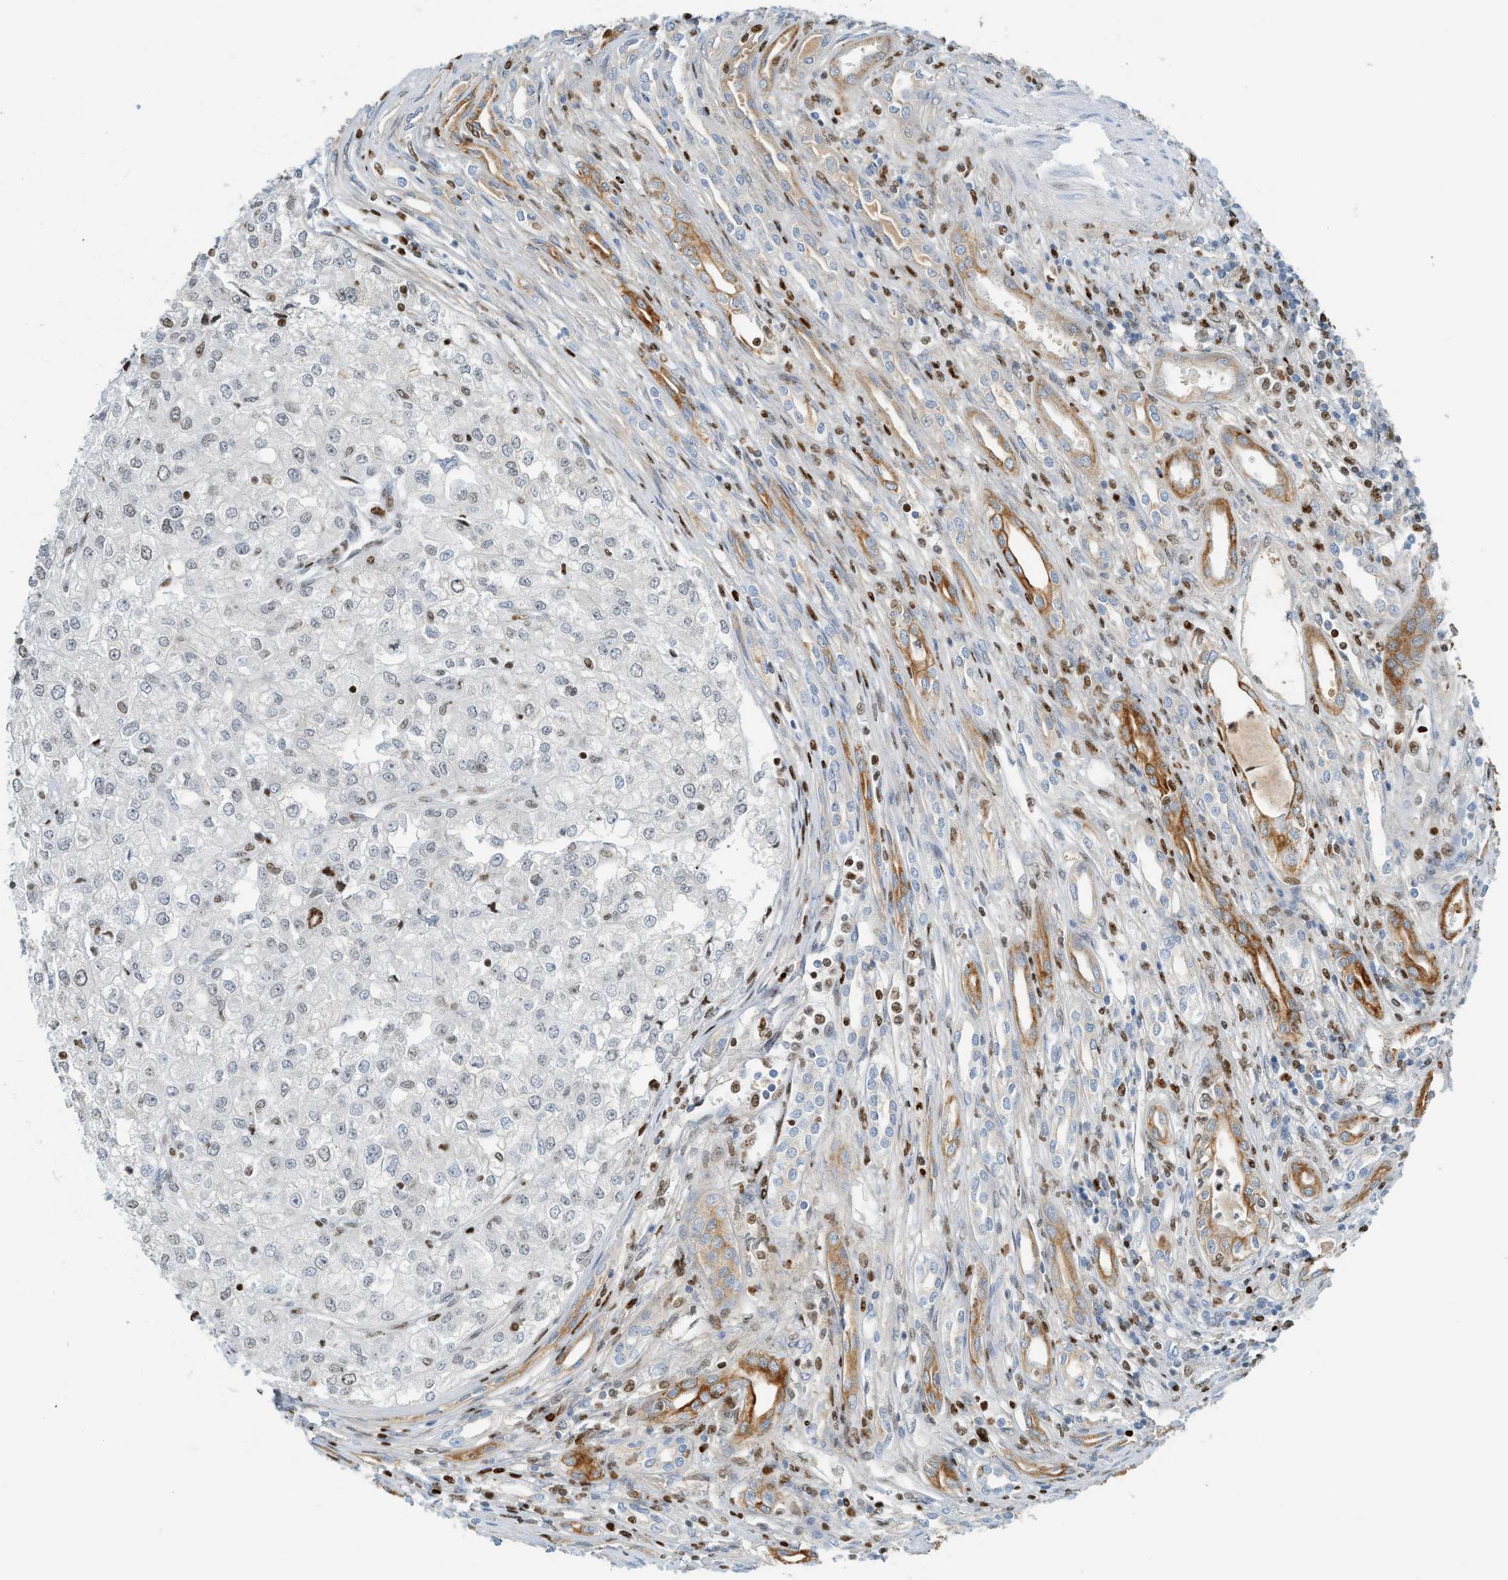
{"staining": {"intensity": "moderate", "quantity": "<25%", "location": "nuclear"}, "tissue": "renal cancer", "cell_type": "Tumor cells", "image_type": "cancer", "snomed": [{"axis": "morphology", "description": "Adenocarcinoma, NOS"}, {"axis": "topography", "description": "Kidney"}], "caption": "High-power microscopy captured an IHC micrograph of renal adenocarcinoma, revealing moderate nuclear expression in about <25% of tumor cells.", "gene": "SH3D19", "patient": {"sex": "female", "age": 54}}